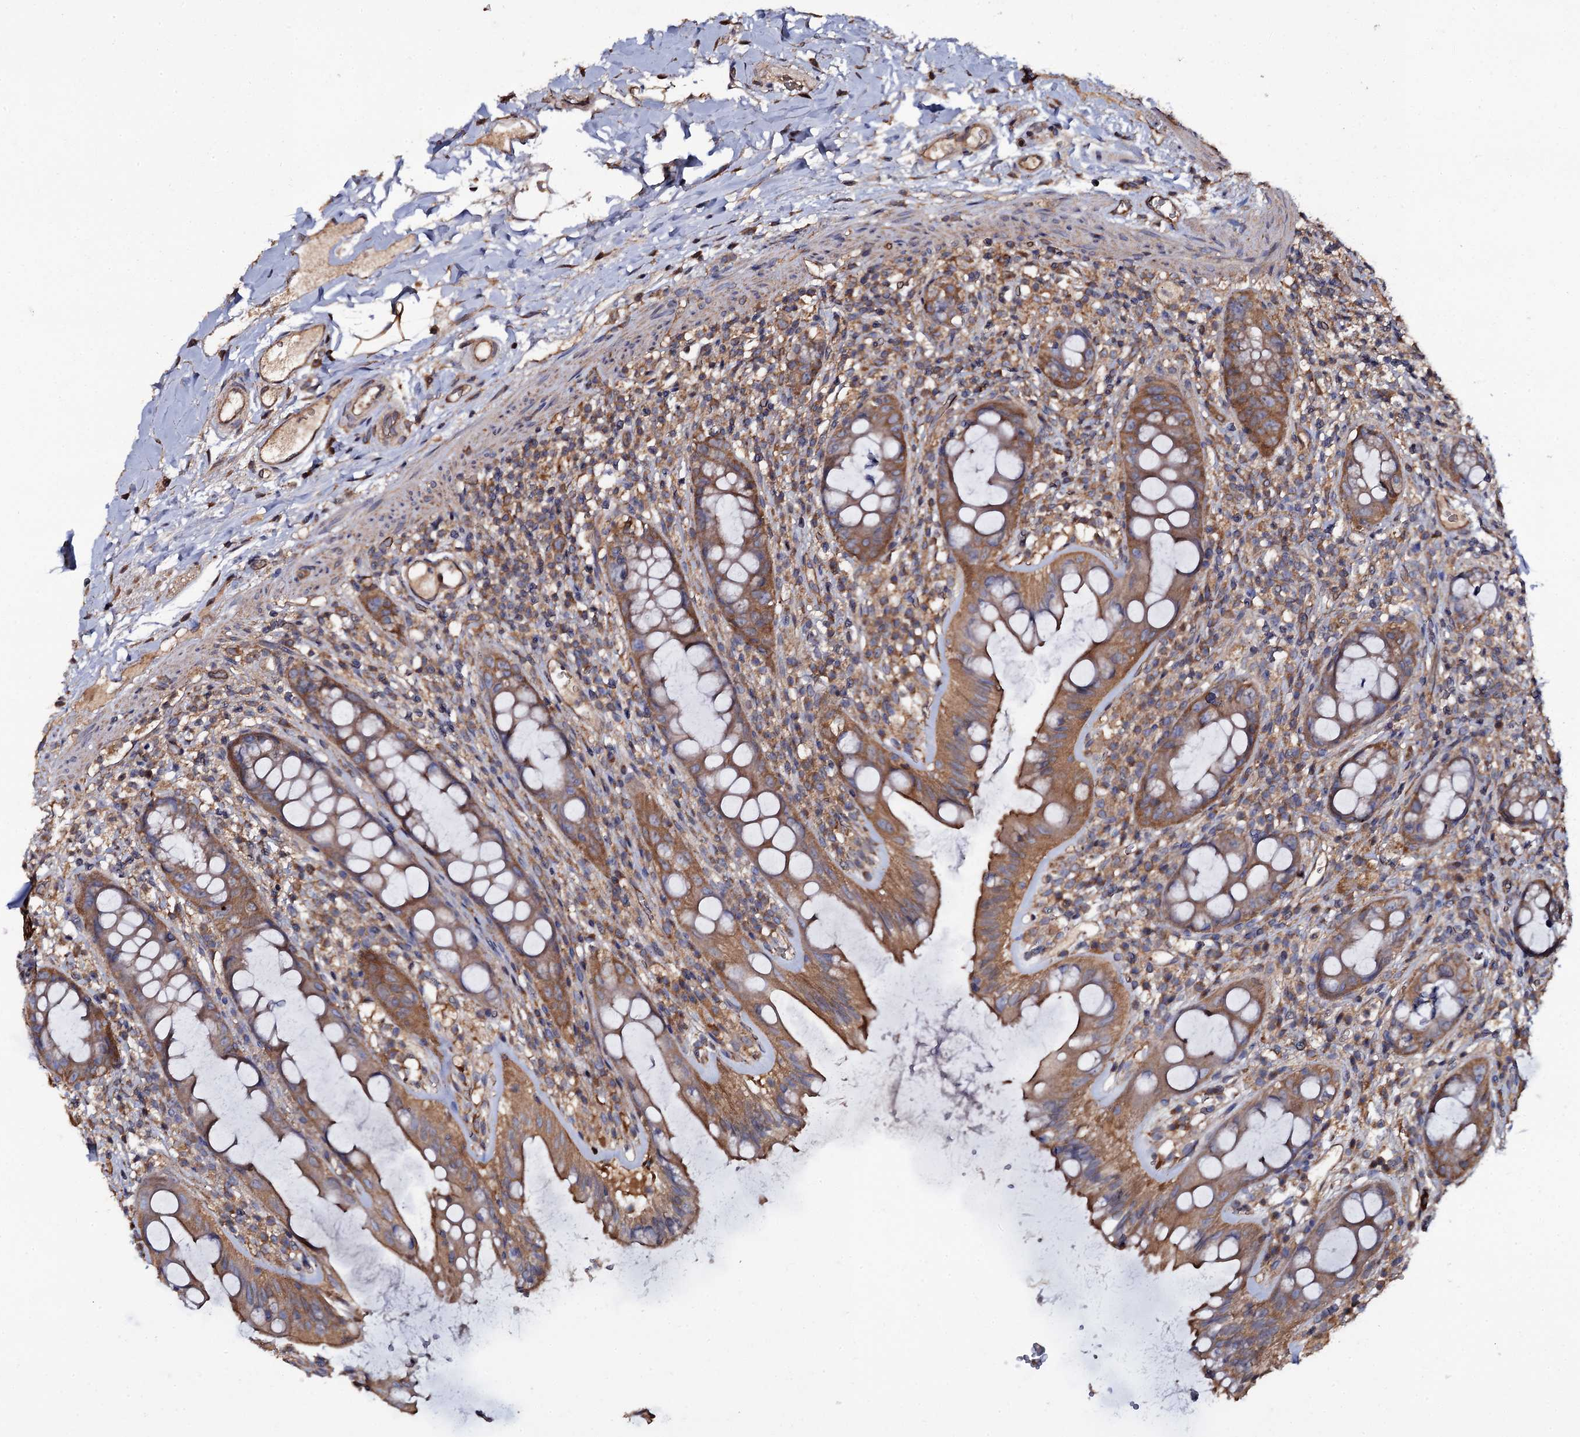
{"staining": {"intensity": "moderate", "quantity": ">75%", "location": "cytoplasmic/membranous"}, "tissue": "rectum", "cell_type": "Glandular cells", "image_type": "normal", "snomed": [{"axis": "morphology", "description": "Normal tissue, NOS"}, {"axis": "topography", "description": "Rectum"}], "caption": "This histopathology image demonstrates normal rectum stained with immunohistochemistry to label a protein in brown. The cytoplasmic/membranous of glandular cells show moderate positivity for the protein. Nuclei are counter-stained blue.", "gene": "TTC23", "patient": {"sex": "female", "age": 57}}